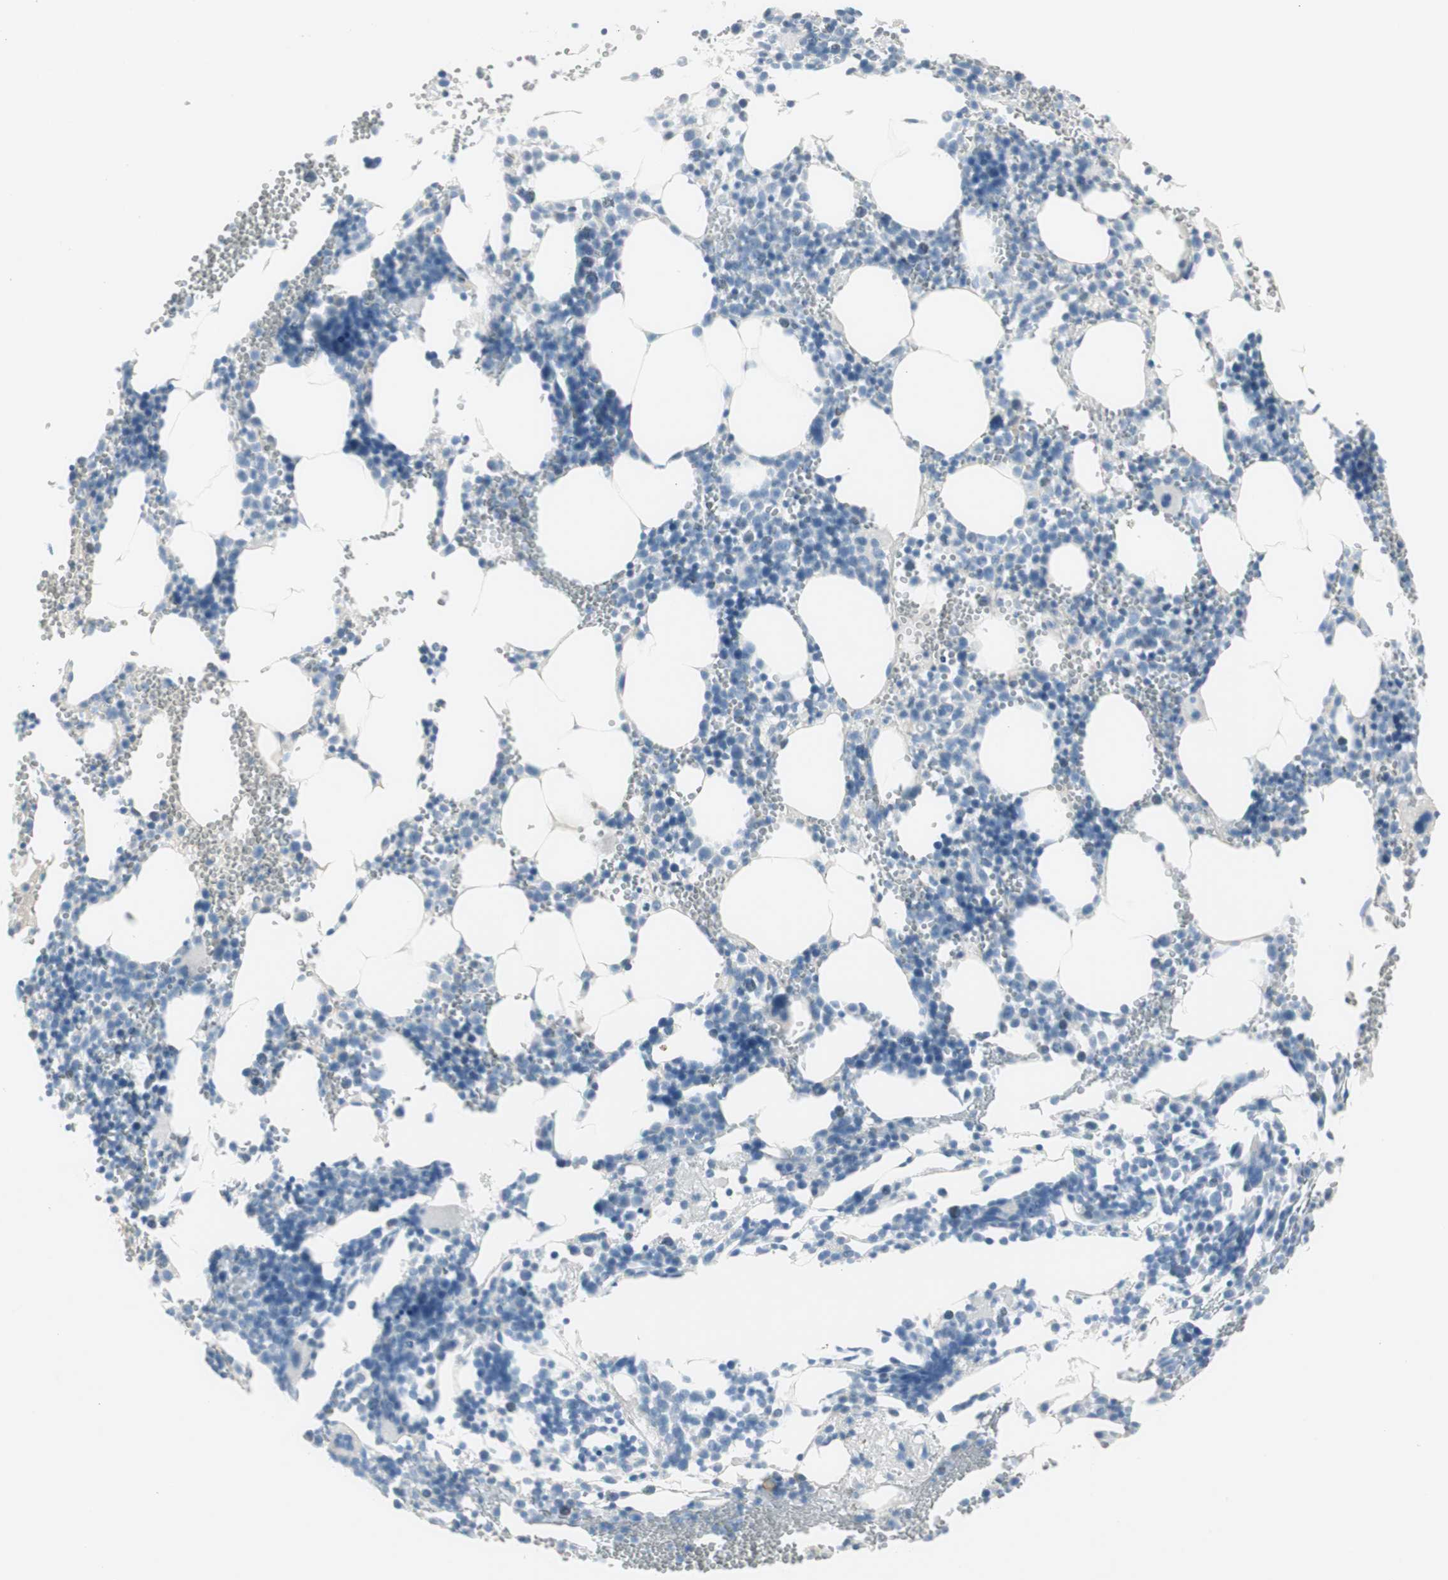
{"staining": {"intensity": "negative", "quantity": "none", "location": "none"}, "tissue": "bone marrow", "cell_type": "Hematopoietic cells", "image_type": "normal", "snomed": [{"axis": "morphology", "description": "Normal tissue, NOS"}, {"axis": "morphology", "description": "Inflammation, NOS"}, {"axis": "topography", "description": "Bone marrow"}], "caption": "Immunohistochemistry (IHC) histopathology image of unremarkable bone marrow: bone marrow stained with DAB (3,3'-diaminobenzidine) demonstrates no significant protein expression in hematopoietic cells.", "gene": "CDHR5", "patient": {"sex": "male", "age": 42}}